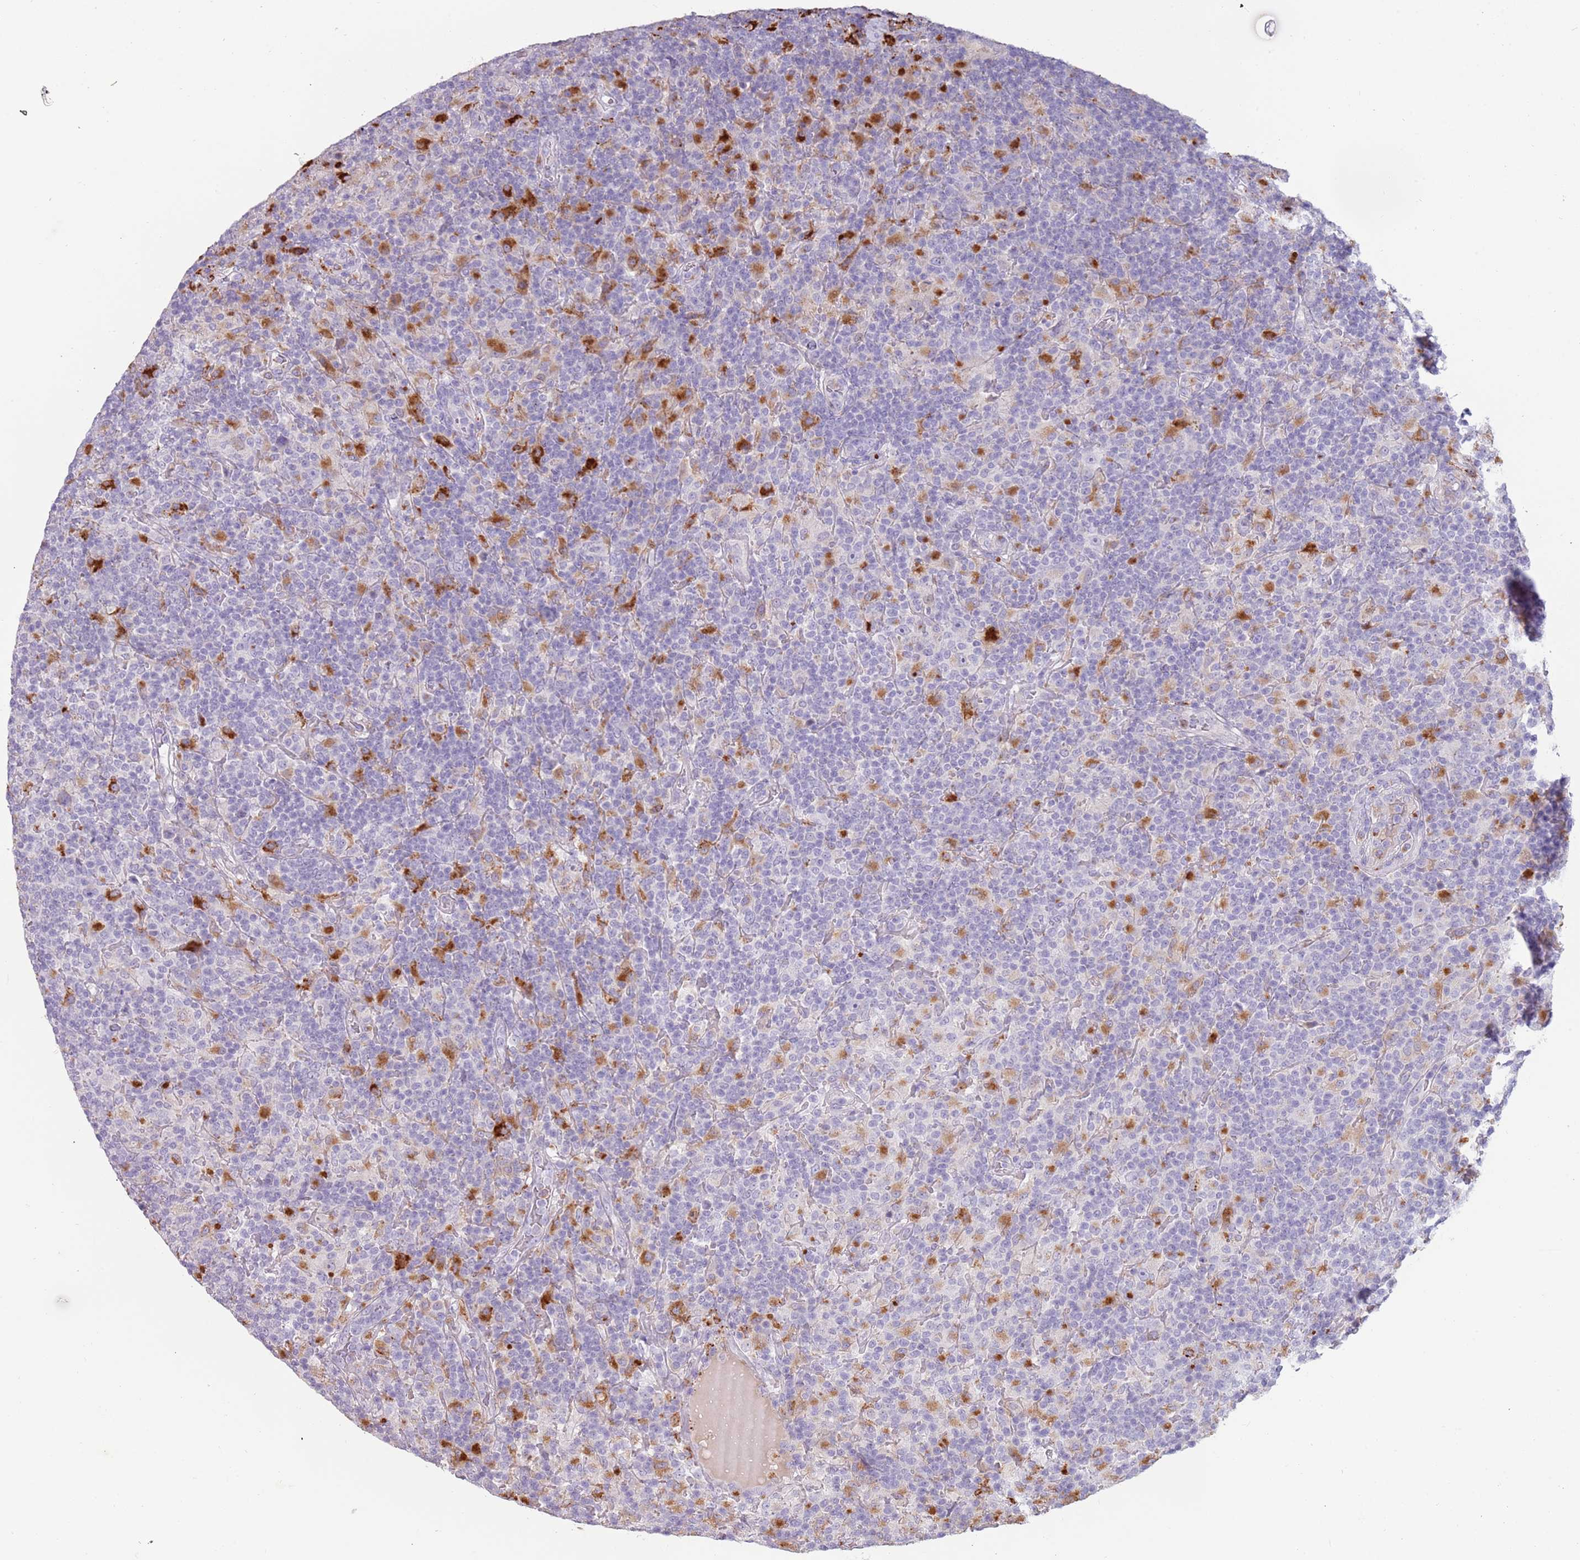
{"staining": {"intensity": "negative", "quantity": "none", "location": "none"}, "tissue": "lymphoma", "cell_type": "Tumor cells", "image_type": "cancer", "snomed": [{"axis": "morphology", "description": "Hodgkin's disease, NOS"}, {"axis": "topography", "description": "Lymph node"}], "caption": "Protein analysis of Hodgkin's disease demonstrates no significant positivity in tumor cells. The staining is performed using DAB brown chromogen with nuclei counter-stained in using hematoxylin.", "gene": "NWD2", "patient": {"sex": "male", "age": 70}}